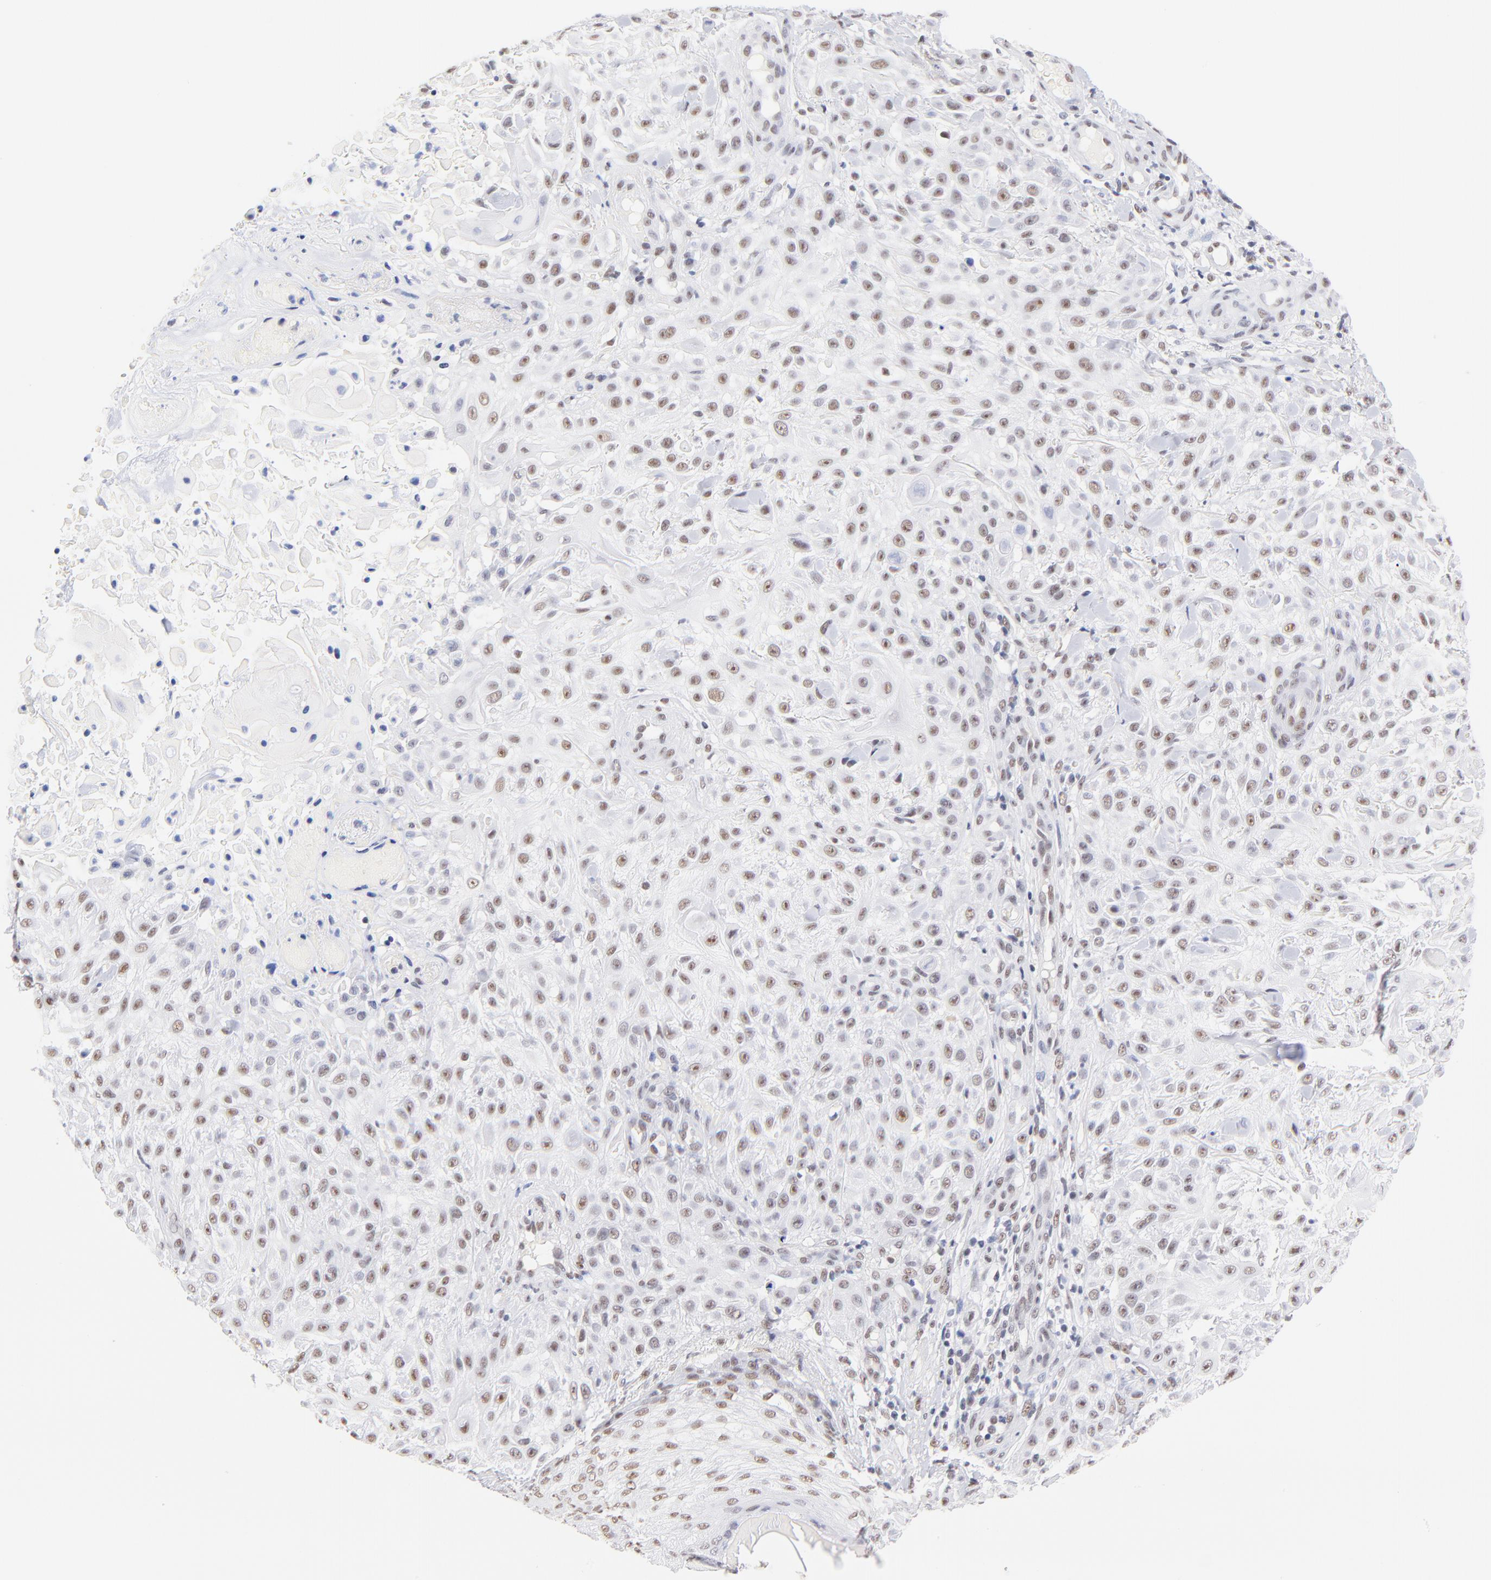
{"staining": {"intensity": "weak", "quantity": ">75%", "location": "nuclear"}, "tissue": "skin cancer", "cell_type": "Tumor cells", "image_type": "cancer", "snomed": [{"axis": "morphology", "description": "Squamous cell carcinoma, NOS"}, {"axis": "topography", "description": "Skin"}], "caption": "Brown immunohistochemical staining in human squamous cell carcinoma (skin) demonstrates weak nuclear expression in about >75% of tumor cells.", "gene": "ZNF74", "patient": {"sex": "female", "age": 42}}